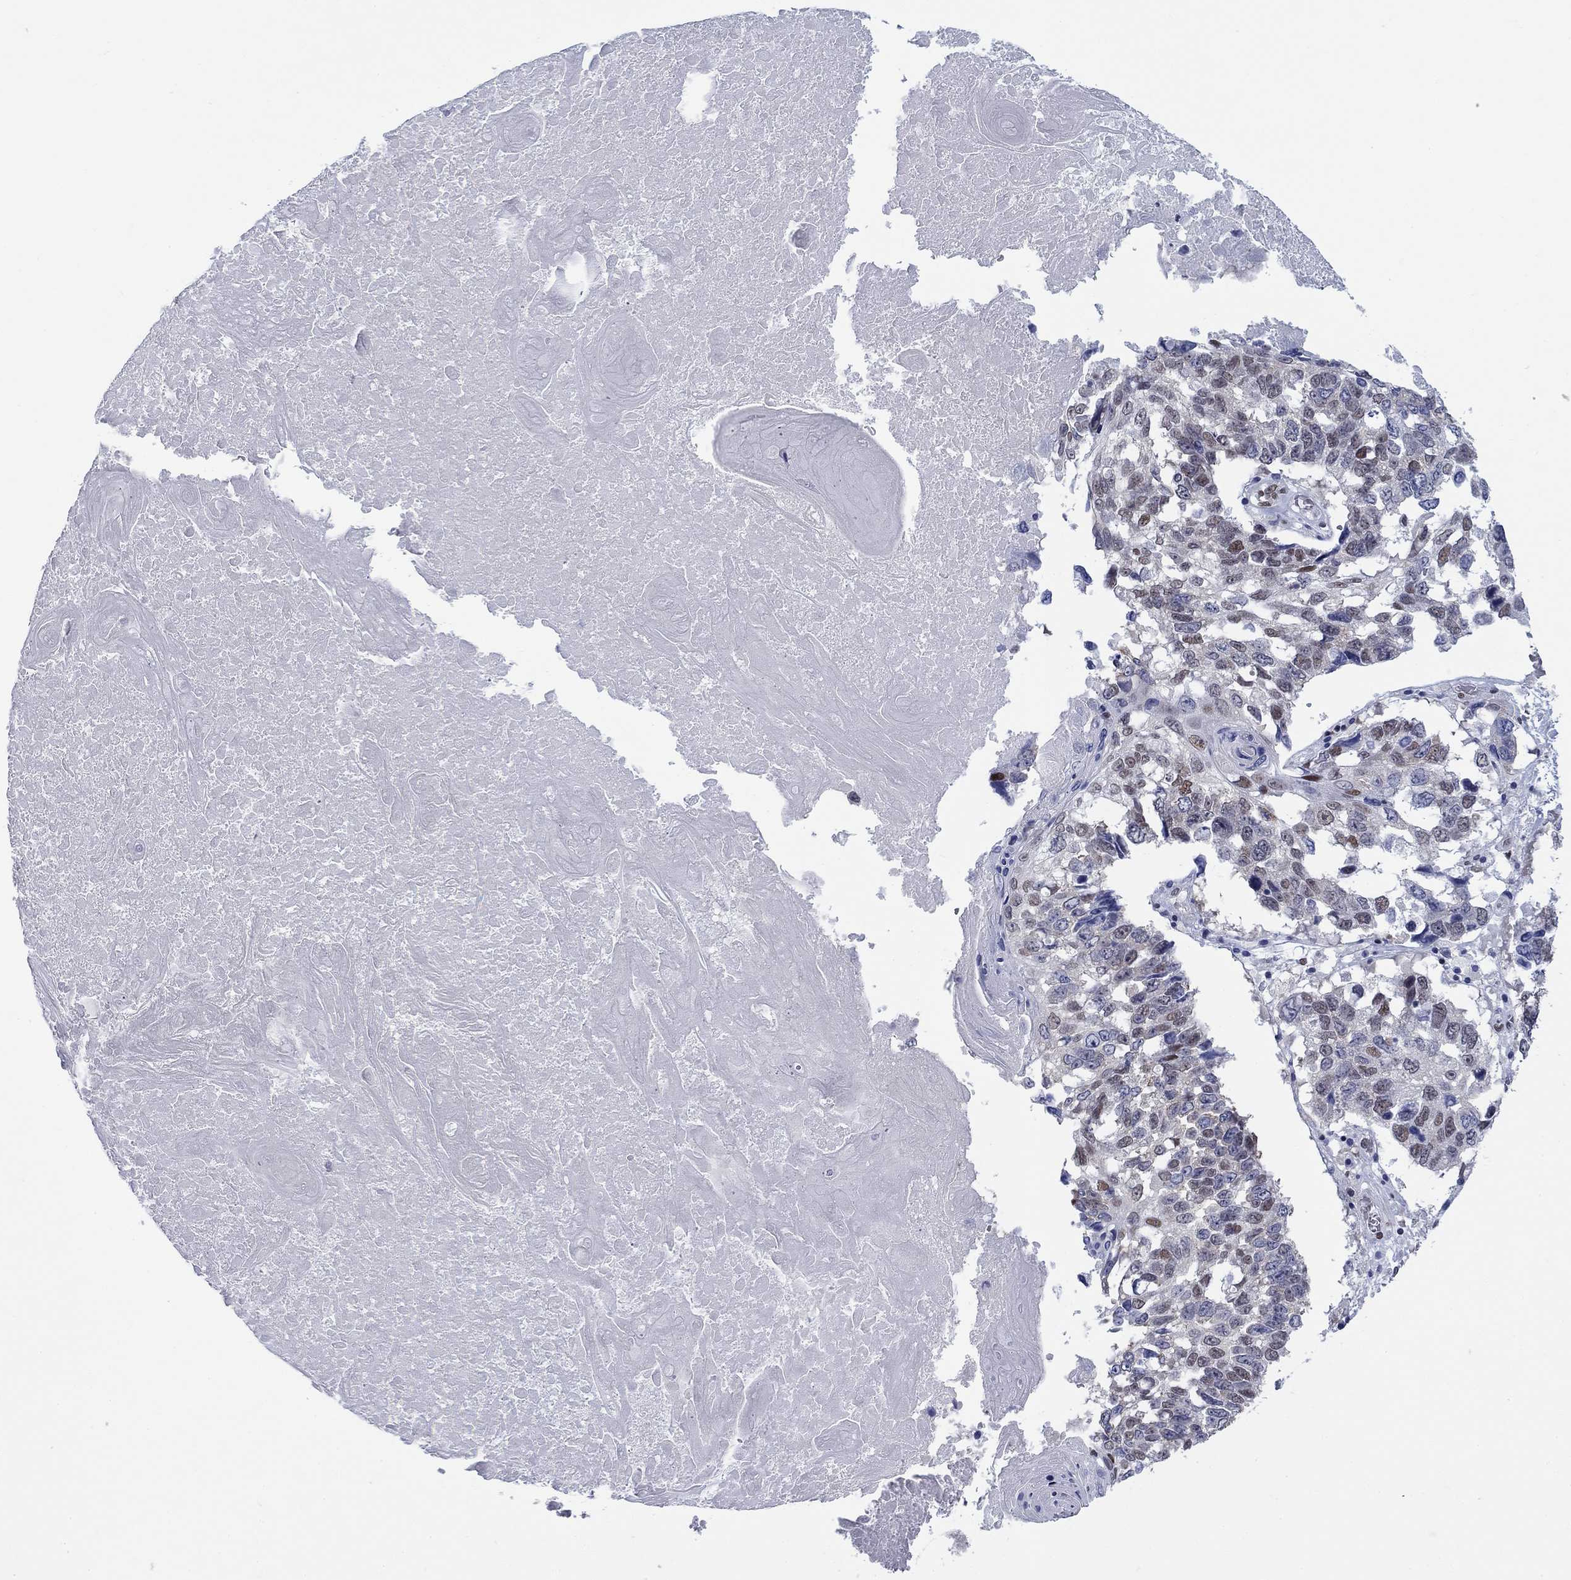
{"staining": {"intensity": "moderate", "quantity": "<25%", "location": "nuclear"}, "tissue": "lung cancer", "cell_type": "Tumor cells", "image_type": "cancer", "snomed": [{"axis": "morphology", "description": "Squamous cell carcinoma, NOS"}, {"axis": "topography", "description": "Lung"}], "caption": "This image shows lung cancer (squamous cell carcinoma) stained with immunohistochemistry to label a protein in brown. The nuclear of tumor cells show moderate positivity for the protein. Nuclei are counter-stained blue.", "gene": "NPAS3", "patient": {"sex": "male", "age": 82}}